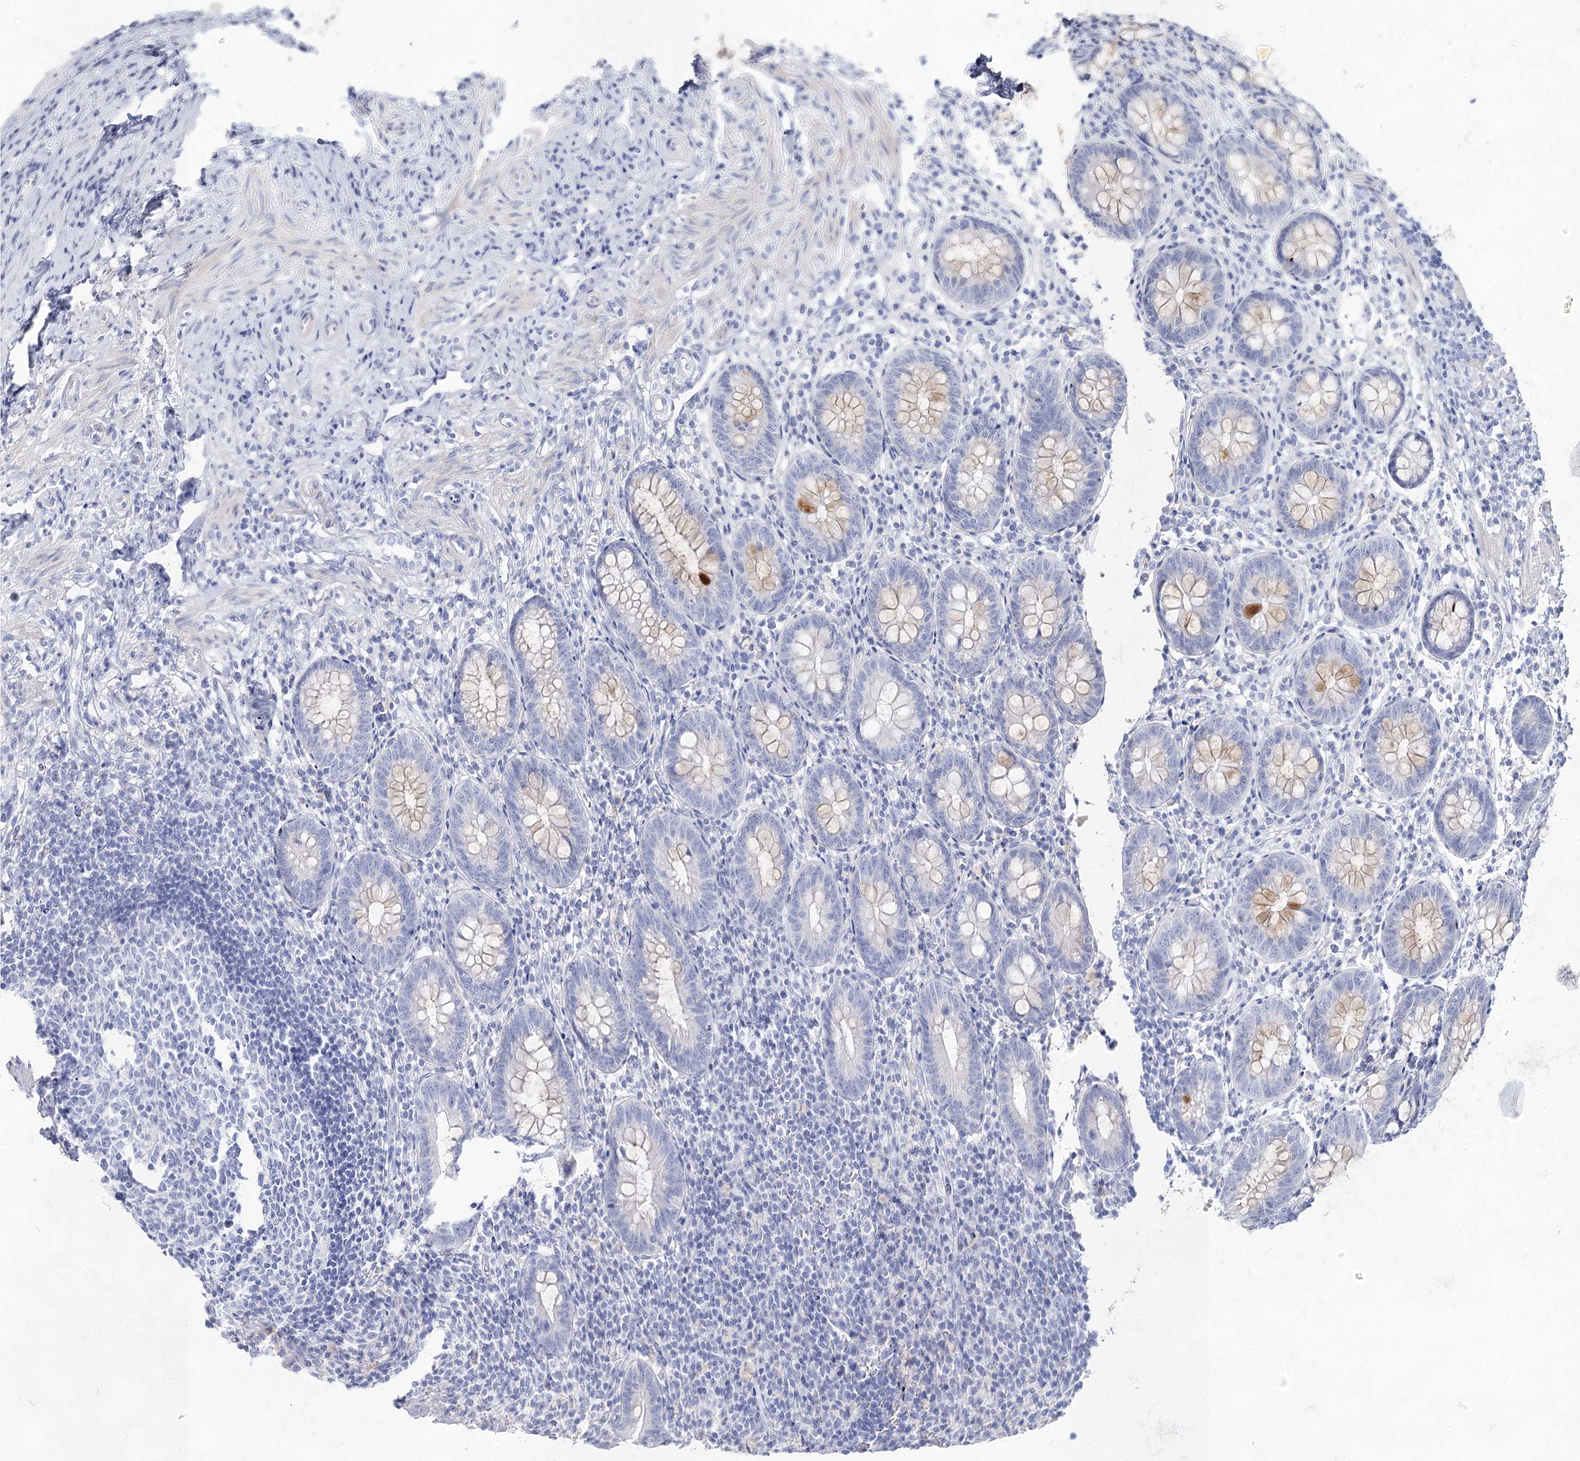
{"staining": {"intensity": "weak", "quantity": "<25%", "location": "cytoplasmic/membranous"}, "tissue": "appendix", "cell_type": "Glandular cells", "image_type": "normal", "snomed": [{"axis": "morphology", "description": "Normal tissue, NOS"}, {"axis": "topography", "description": "Appendix"}], "caption": "Unremarkable appendix was stained to show a protein in brown. There is no significant expression in glandular cells.", "gene": "ACRV1", "patient": {"sex": "female", "age": 54}}